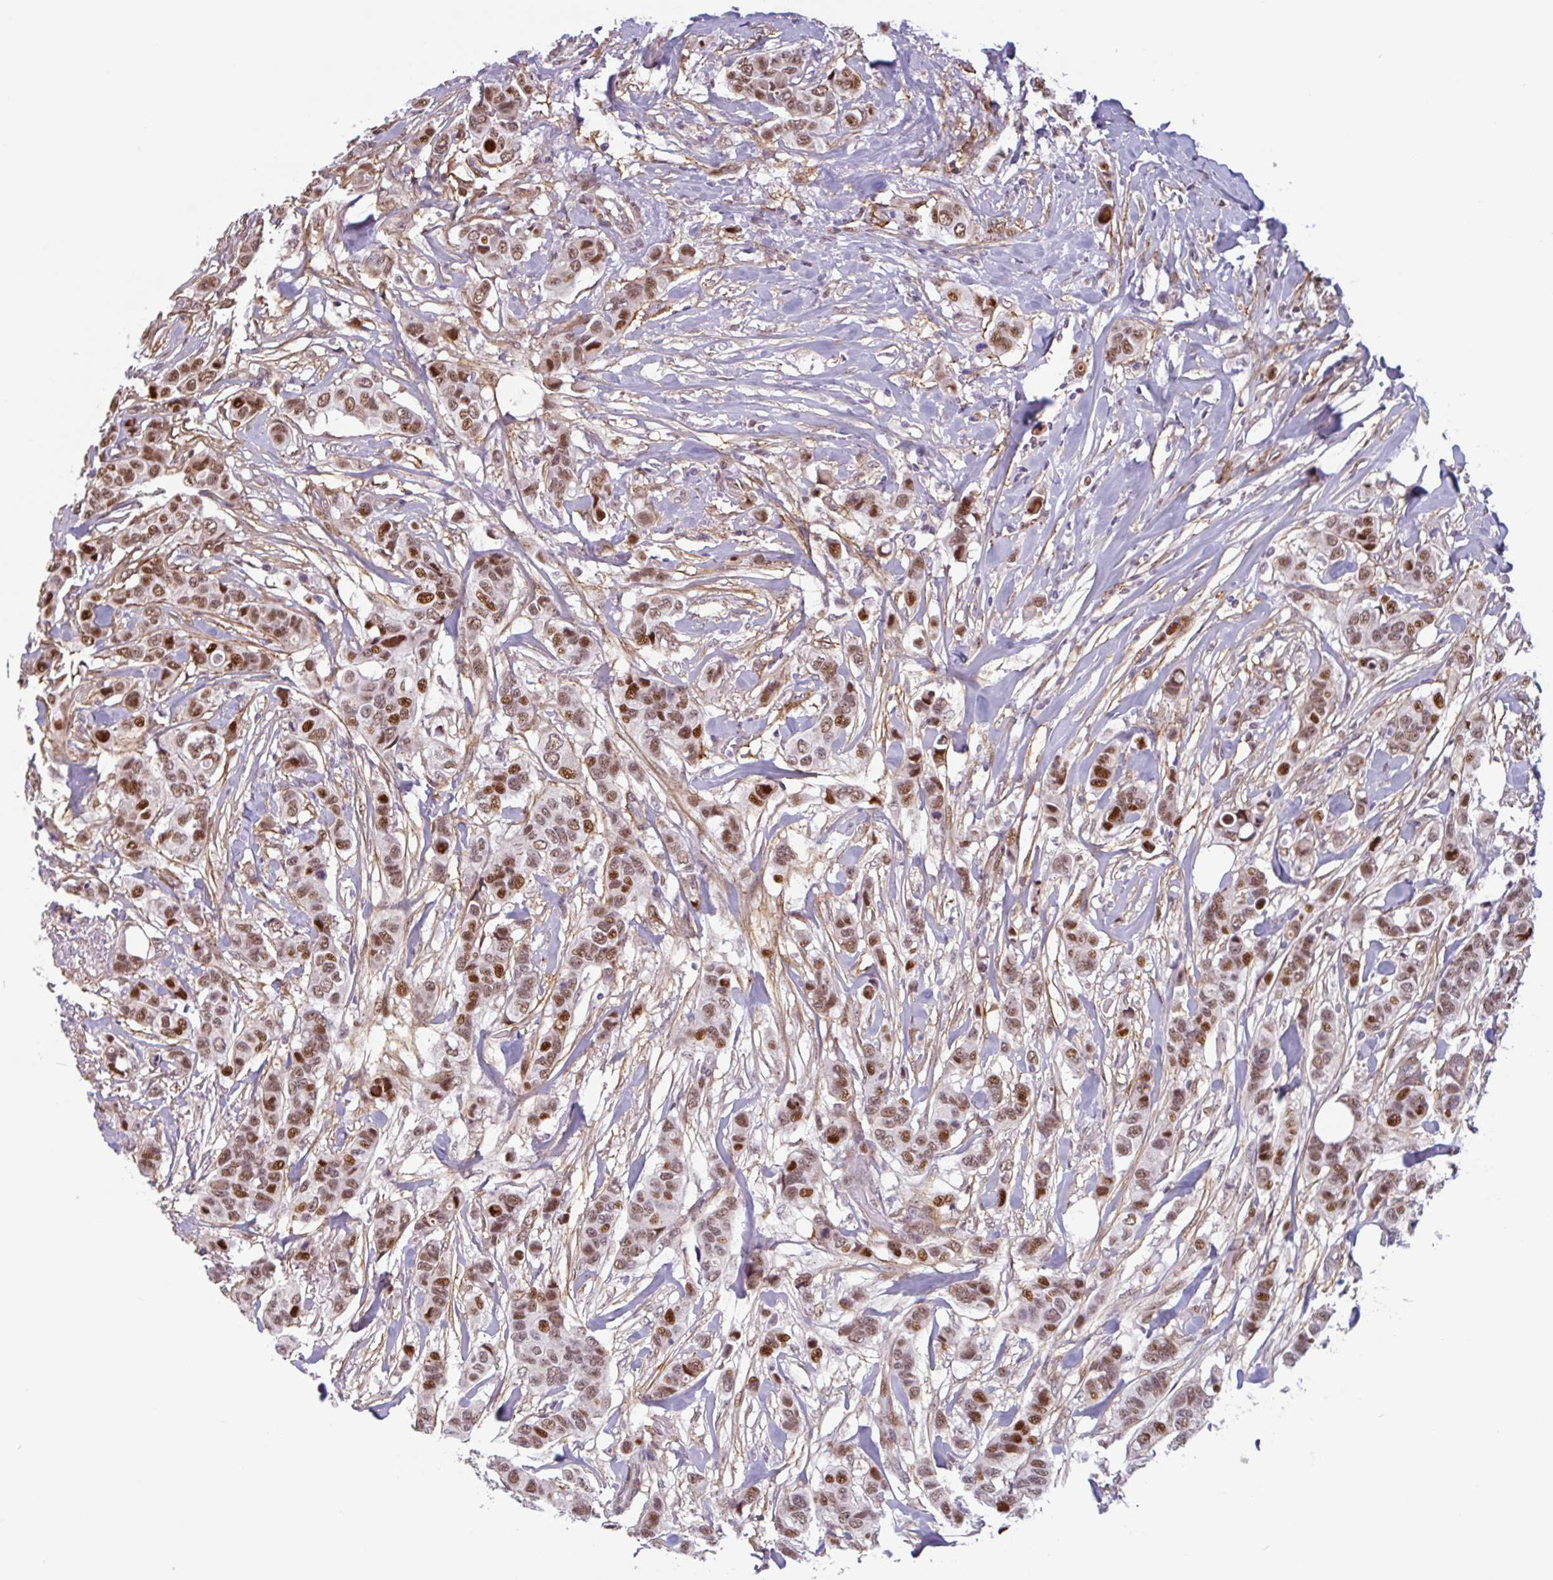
{"staining": {"intensity": "moderate", "quantity": ">75%", "location": "nuclear"}, "tissue": "breast cancer", "cell_type": "Tumor cells", "image_type": "cancer", "snomed": [{"axis": "morphology", "description": "Lobular carcinoma"}, {"axis": "topography", "description": "Breast"}], "caption": "High-magnification brightfield microscopy of breast cancer (lobular carcinoma) stained with DAB (brown) and counterstained with hematoxylin (blue). tumor cells exhibit moderate nuclear positivity is seen in about>75% of cells. (DAB (3,3'-diaminobenzidine) IHC, brown staining for protein, blue staining for nuclei).", "gene": "TMEM119", "patient": {"sex": "female", "age": 51}}